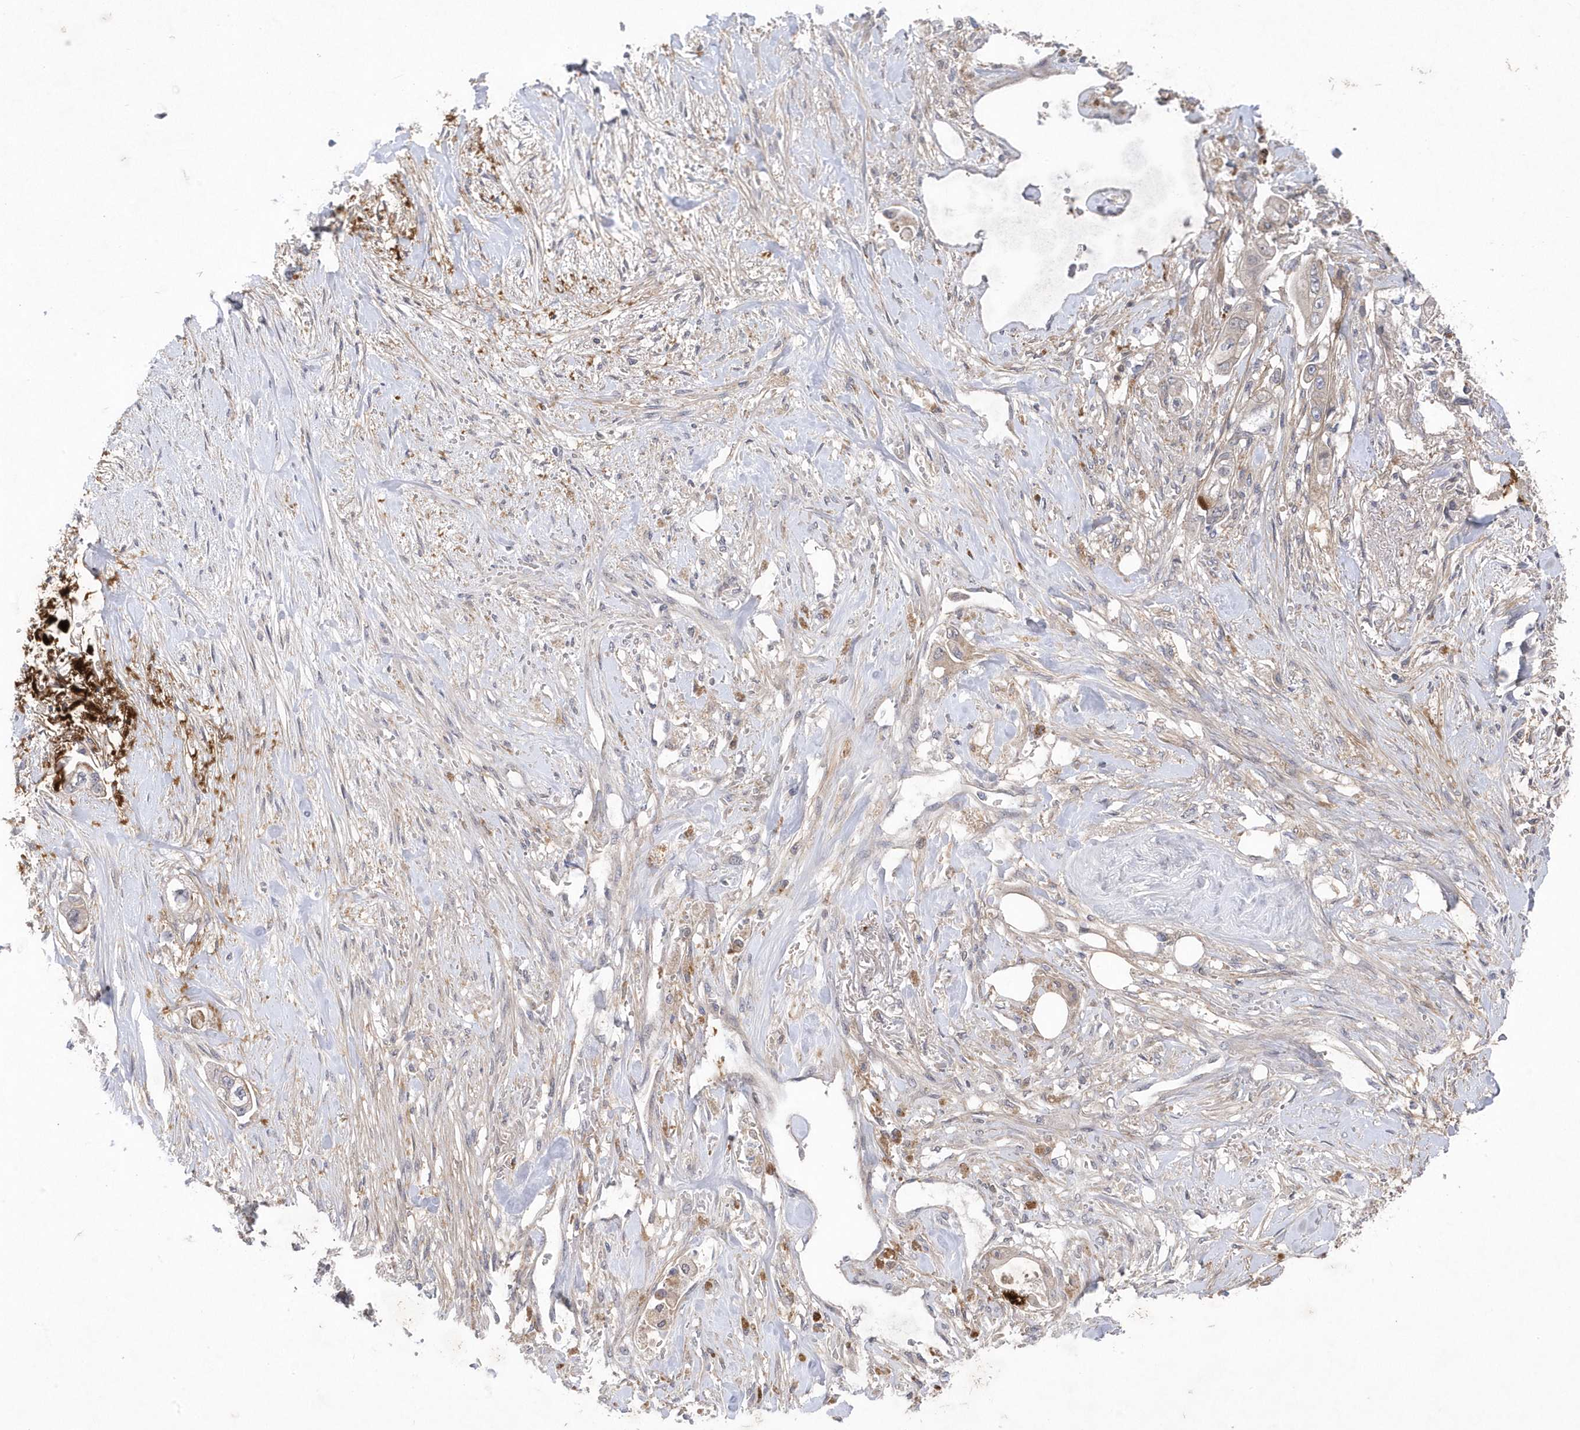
{"staining": {"intensity": "moderate", "quantity": "<25%", "location": "cytoplasmic/membranous"}, "tissue": "stomach cancer", "cell_type": "Tumor cells", "image_type": "cancer", "snomed": [{"axis": "morphology", "description": "Adenocarcinoma, NOS"}, {"axis": "topography", "description": "Stomach"}], "caption": "IHC micrograph of stomach adenocarcinoma stained for a protein (brown), which demonstrates low levels of moderate cytoplasmic/membranous expression in approximately <25% of tumor cells.", "gene": "ANAPC1", "patient": {"sex": "male", "age": 62}}